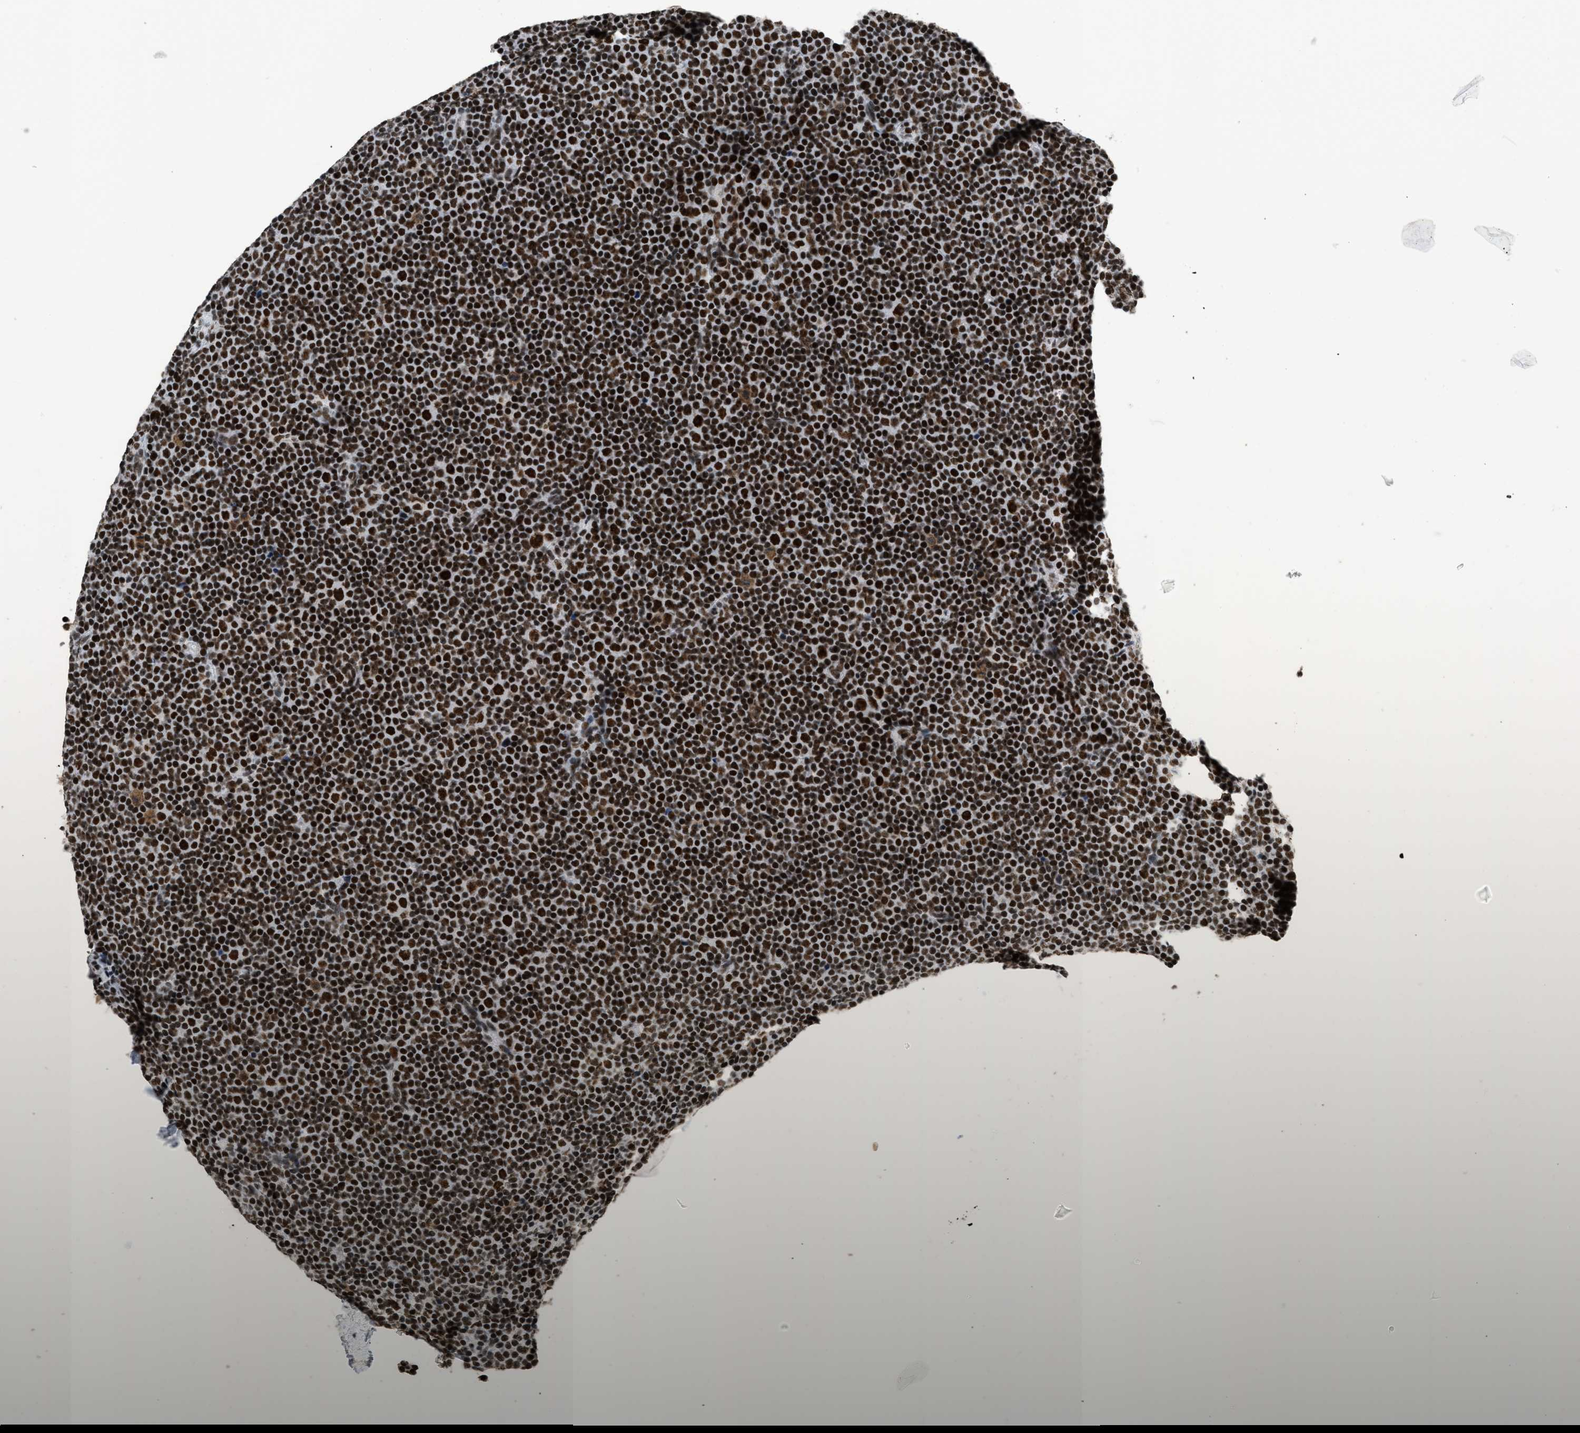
{"staining": {"intensity": "strong", "quantity": ">75%", "location": "nuclear"}, "tissue": "lymphoma", "cell_type": "Tumor cells", "image_type": "cancer", "snomed": [{"axis": "morphology", "description": "Malignant lymphoma, non-Hodgkin's type, Low grade"}, {"axis": "topography", "description": "Lymph node"}], "caption": "Brown immunohistochemical staining in lymphoma displays strong nuclear staining in approximately >75% of tumor cells. (DAB (3,3'-diaminobenzidine) IHC with brightfield microscopy, high magnification).", "gene": "SMARCB1", "patient": {"sex": "female", "age": 67}}